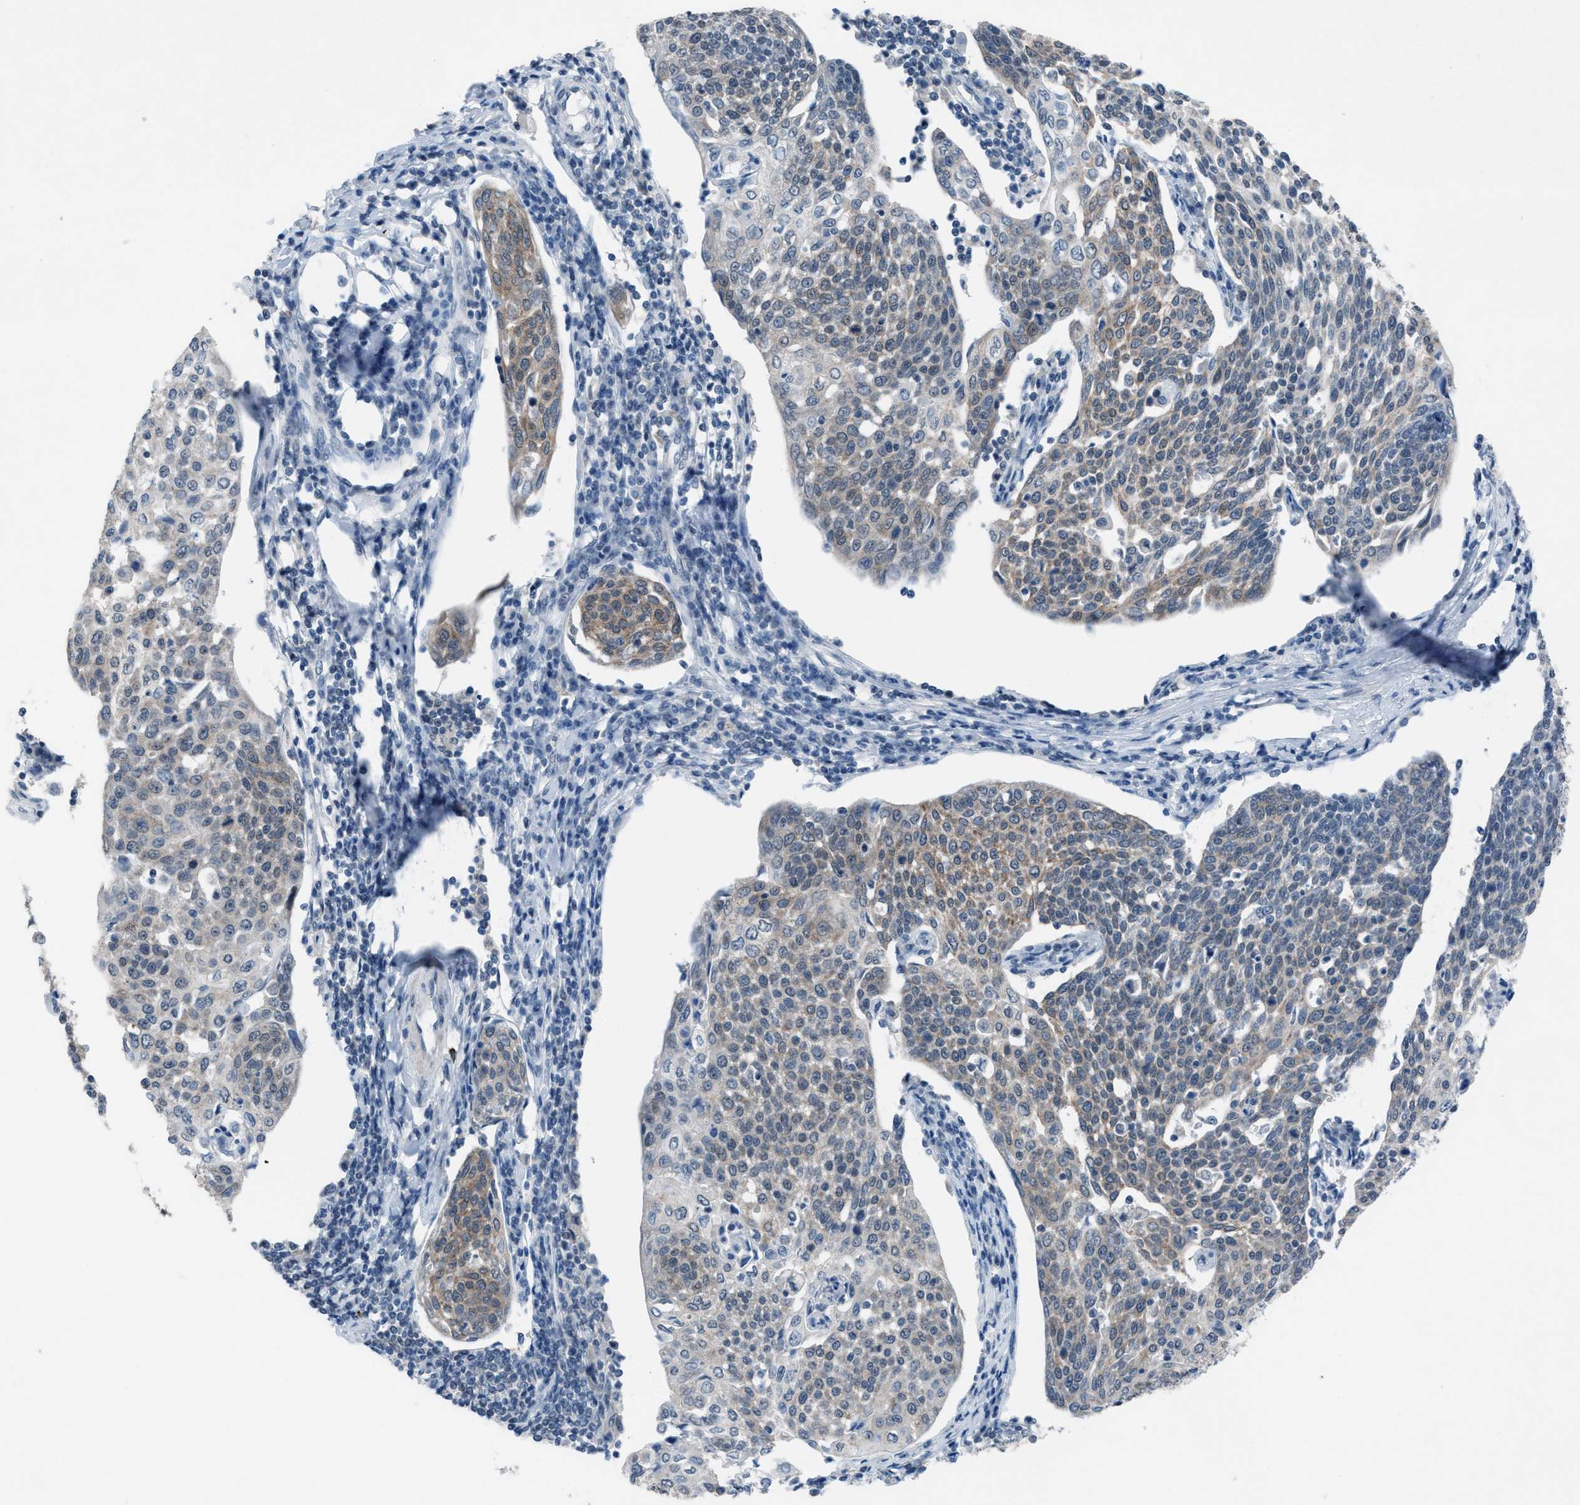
{"staining": {"intensity": "weak", "quantity": "25%-75%", "location": "cytoplasmic/membranous"}, "tissue": "cervical cancer", "cell_type": "Tumor cells", "image_type": "cancer", "snomed": [{"axis": "morphology", "description": "Squamous cell carcinoma, NOS"}, {"axis": "topography", "description": "Cervix"}], "caption": "High-magnification brightfield microscopy of cervical squamous cell carcinoma stained with DAB (3,3'-diaminobenzidine) (brown) and counterstained with hematoxylin (blue). tumor cells exhibit weak cytoplasmic/membranous expression is appreciated in about25%-75% of cells.", "gene": "ANAPC11", "patient": {"sex": "female", "age": 34}}